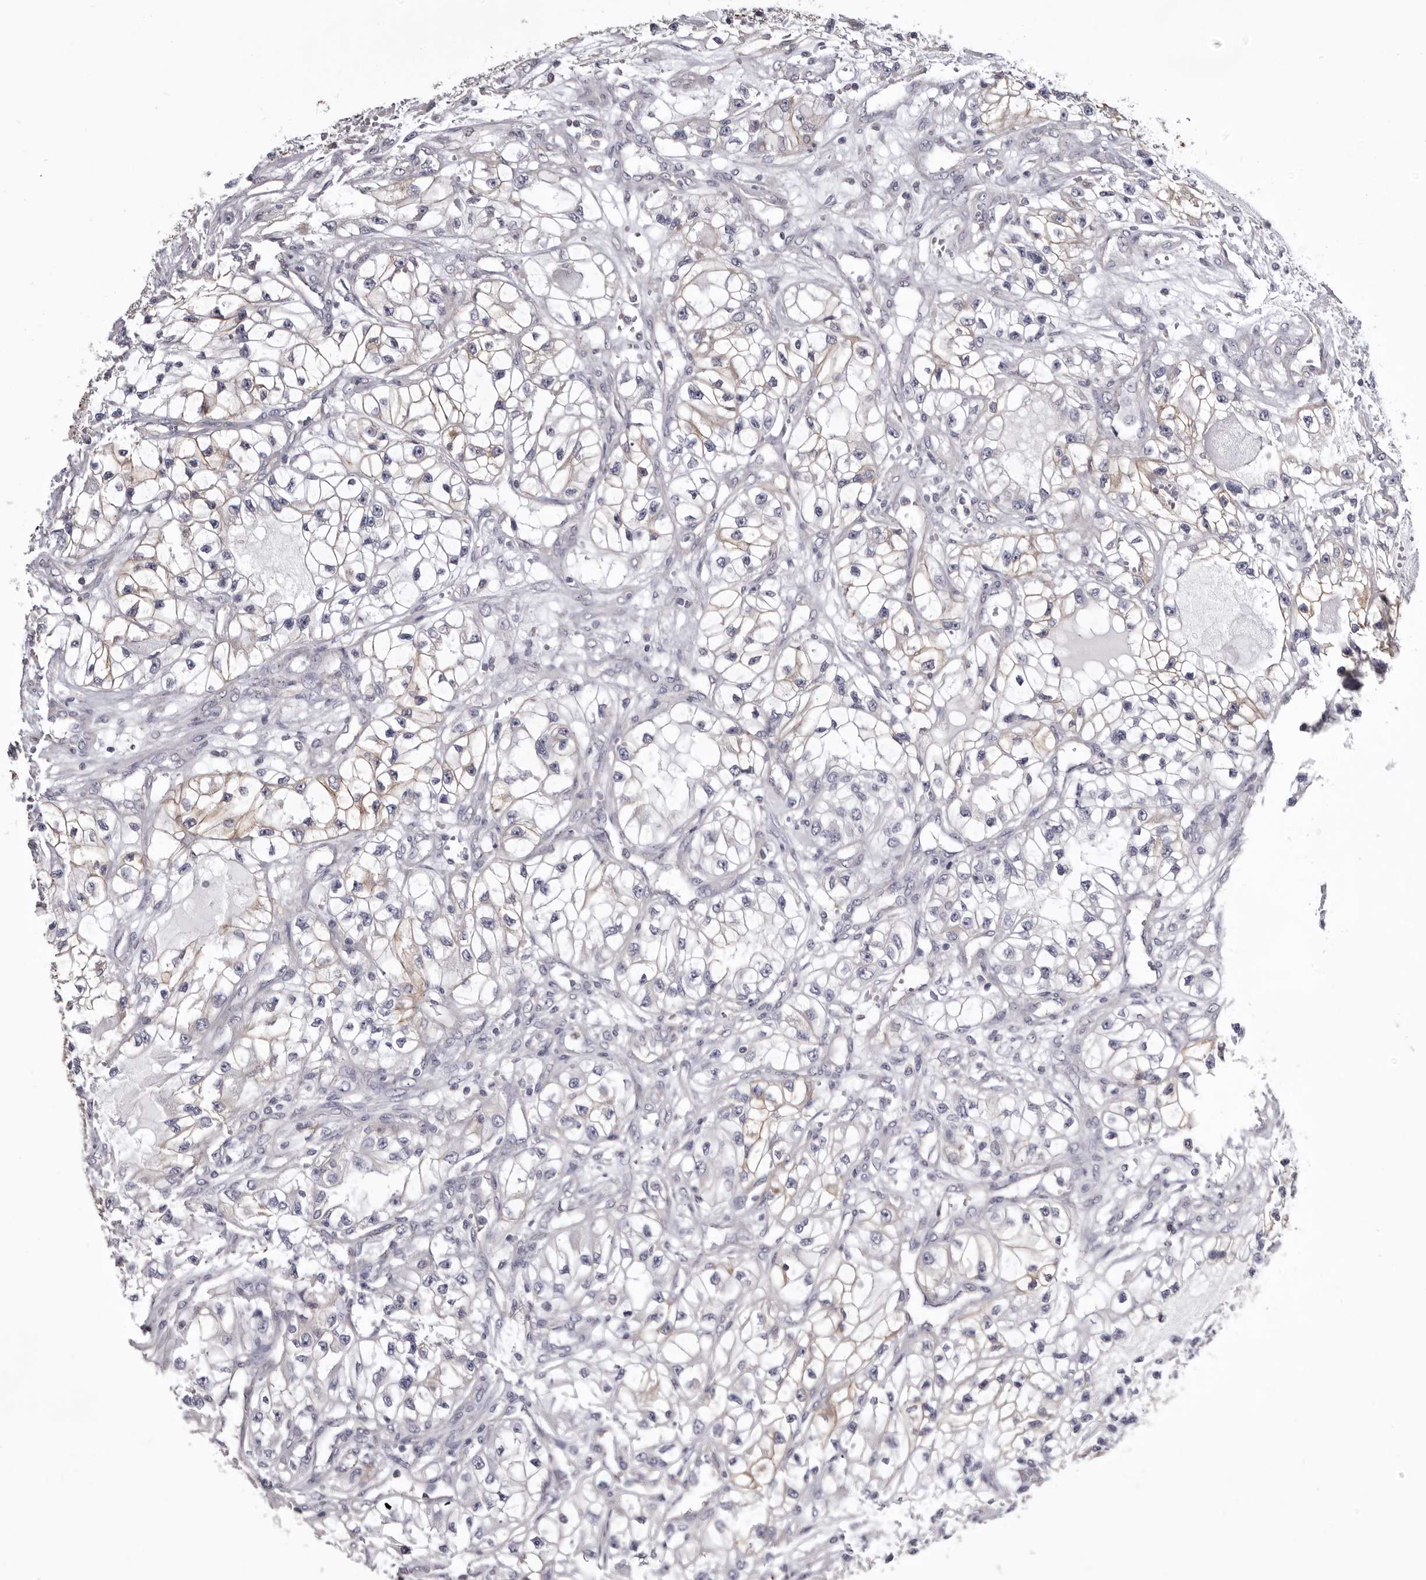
{"staining": {"intensity": "weak", "quantity": "25%-75%", "location": "cytoplasmic/membranous"}, "tissue": "renal cancer", "cell_type": "Tumor cells", "image_type": "cancer", "snomed": [{"axis": "morphology", "description": "Adenocarcinoma, NOS"}, {"axis": "topography", "description": "Kidney"}], "caption": "Renal cancer stained for a protein (brown) exhibits weak cytoplasmic/membranous positive staining in about 25%-75% of tumor cells.", "gene": "LAD1", "patient": {"sex": "female", "age": 57}}